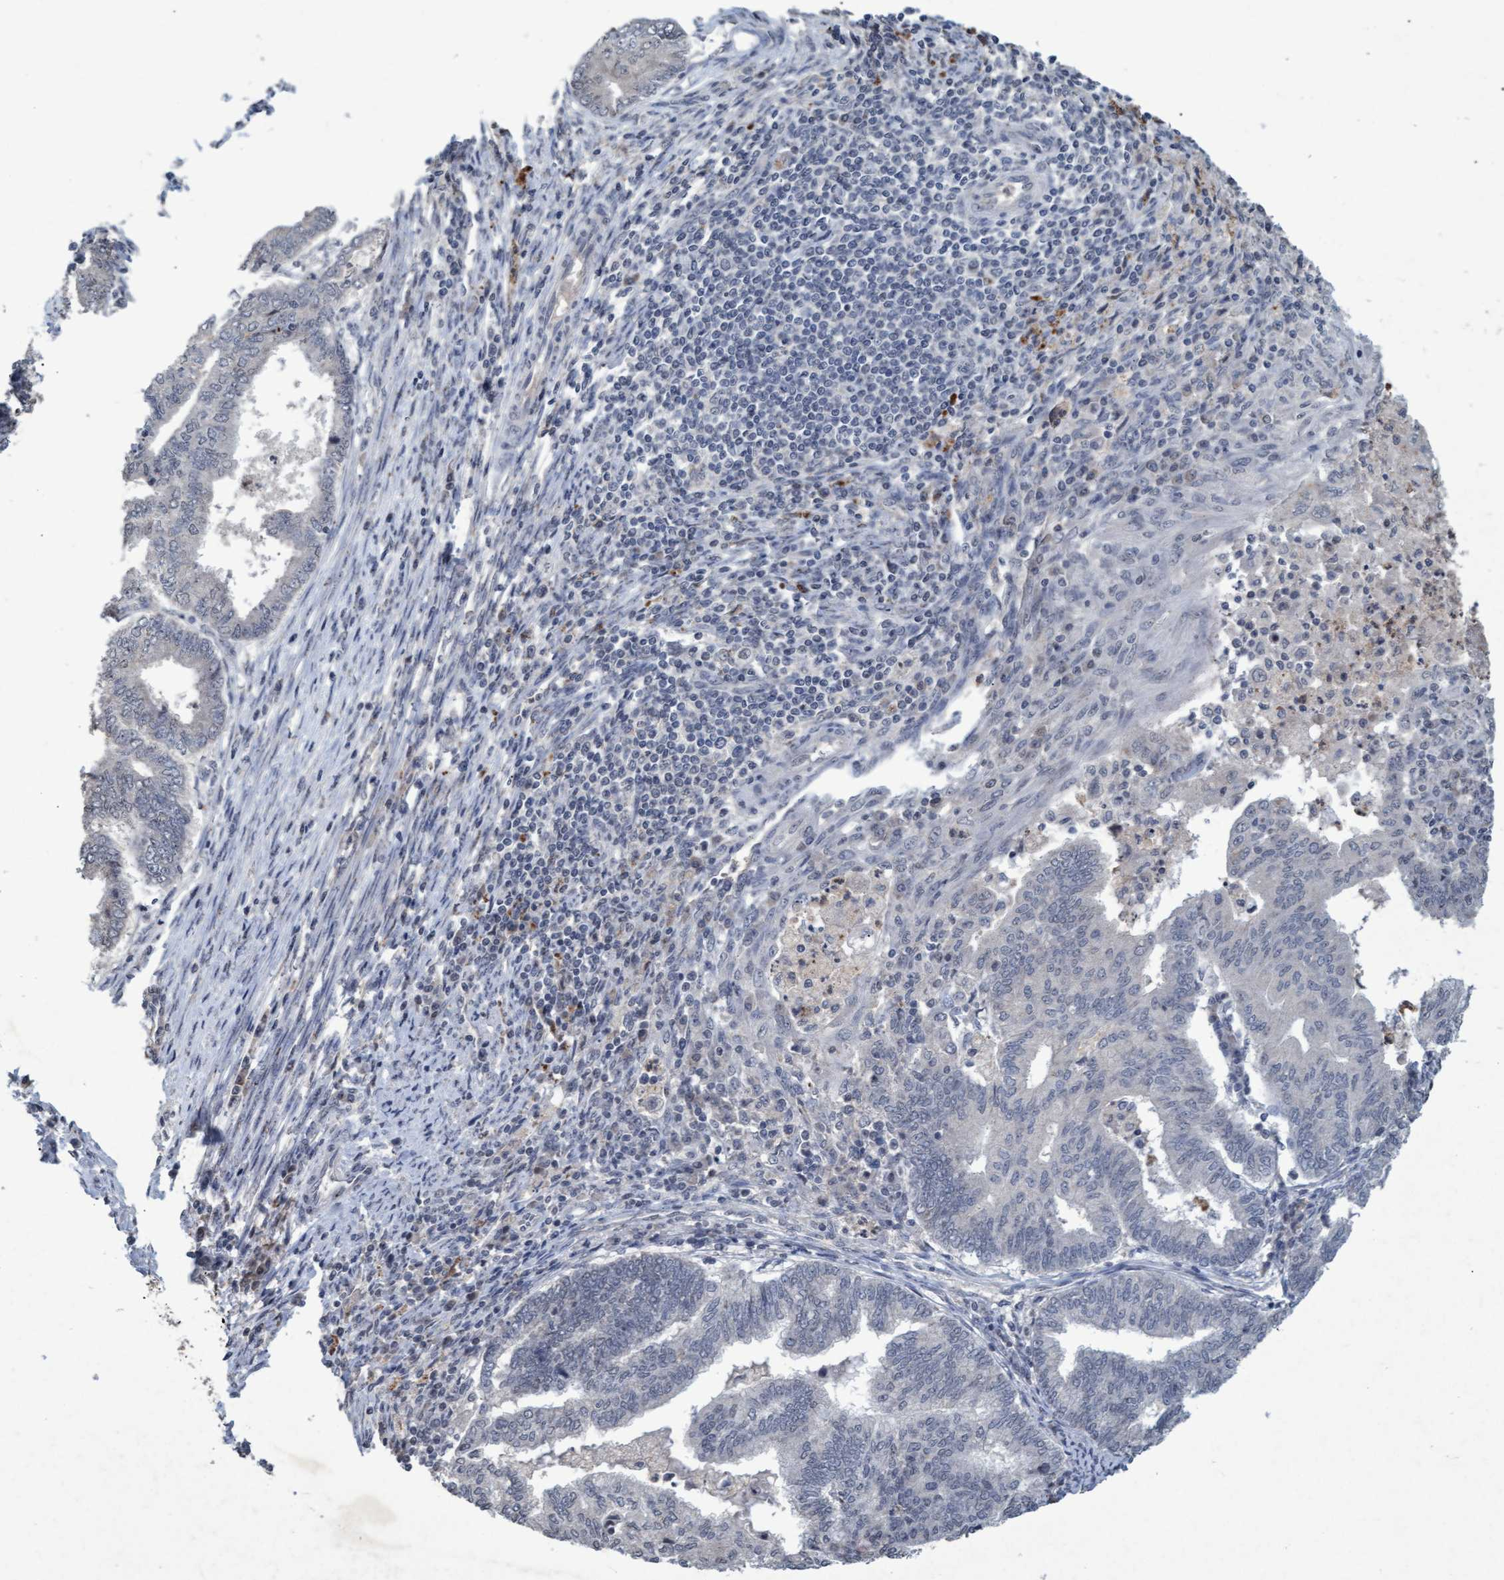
{"staining": {"intensity": "negative", "quantity": "none", "location": "none"}, "tissue": "endometrial cancer", "cell_type": "Tumor cells", "image_type": "cancer", "snomed": [{"axis": "morphology", "description": "Polyp, NOS"}, {"axis": "morphology", "description": "Adenocarcinoma, NOS"}, {"axis": "morphology", "description": "Adenoma, NOS"}, {"axis": "topography", "description": "Endometrium"}], "caption": "An immunohistochemistry histopathology image of endometrial polyp is shown. There is no staining in tumor cells of endometrial polyp.", "gene": "GALC", "patient": {"sex": "female", "age": 79}}